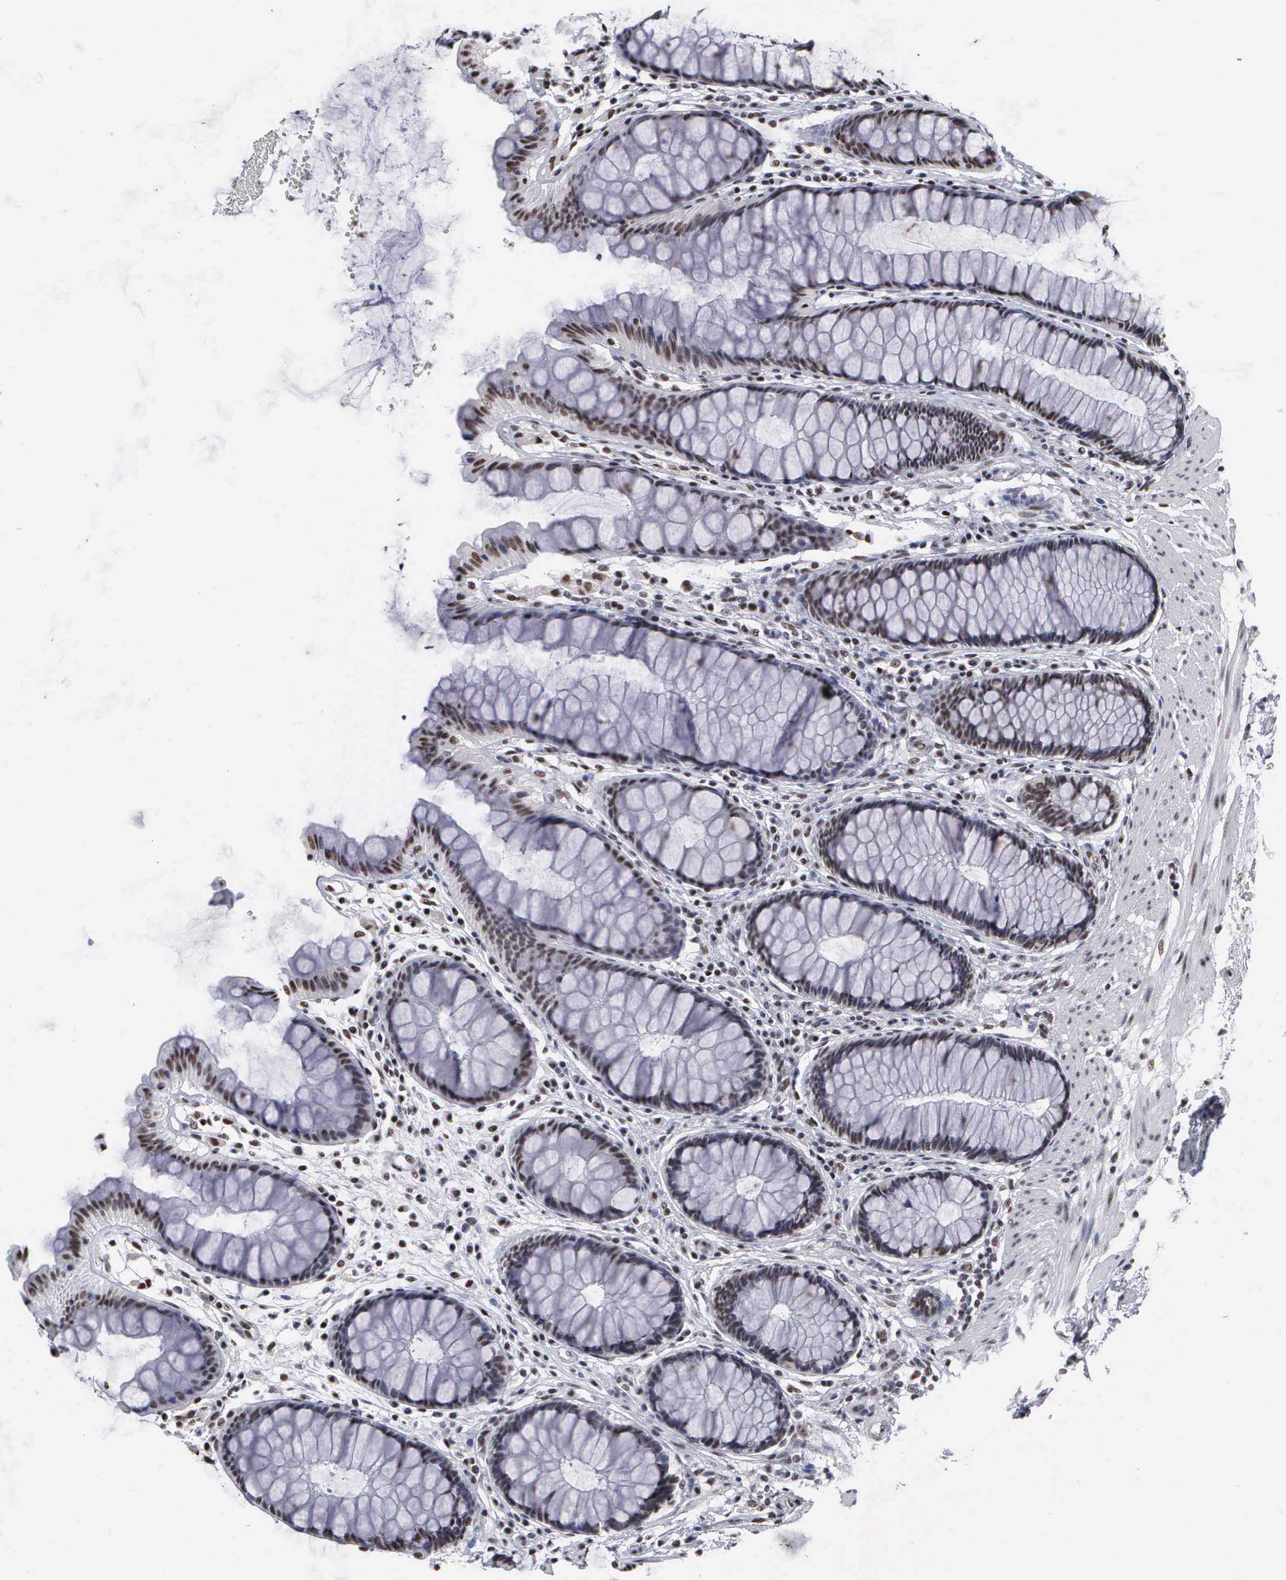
{"staining": {"intensity": "moderate", "quantity": ">75%", "location": "nuclear"}, "tissue": "rectum", "cell_type": "Glandular cells", "image_type": "normal", "snomed": [{"axis": "morphology", "description": "Normal tissue, NOS"}, {"axis": "topography", "description": "Rectum"}], "caption": "Immunohistochemistry (IHC) of unremarkable human rectum displays medium levels of moderate nuclear staining in about >75% of glandular cells. (Stains: DAB in brown, nuclei in blue, Microscopy: brightfield microscopy at high magnification).", "gene": "KIAA0586", "patient": {"sex": "male", "age": 77}}